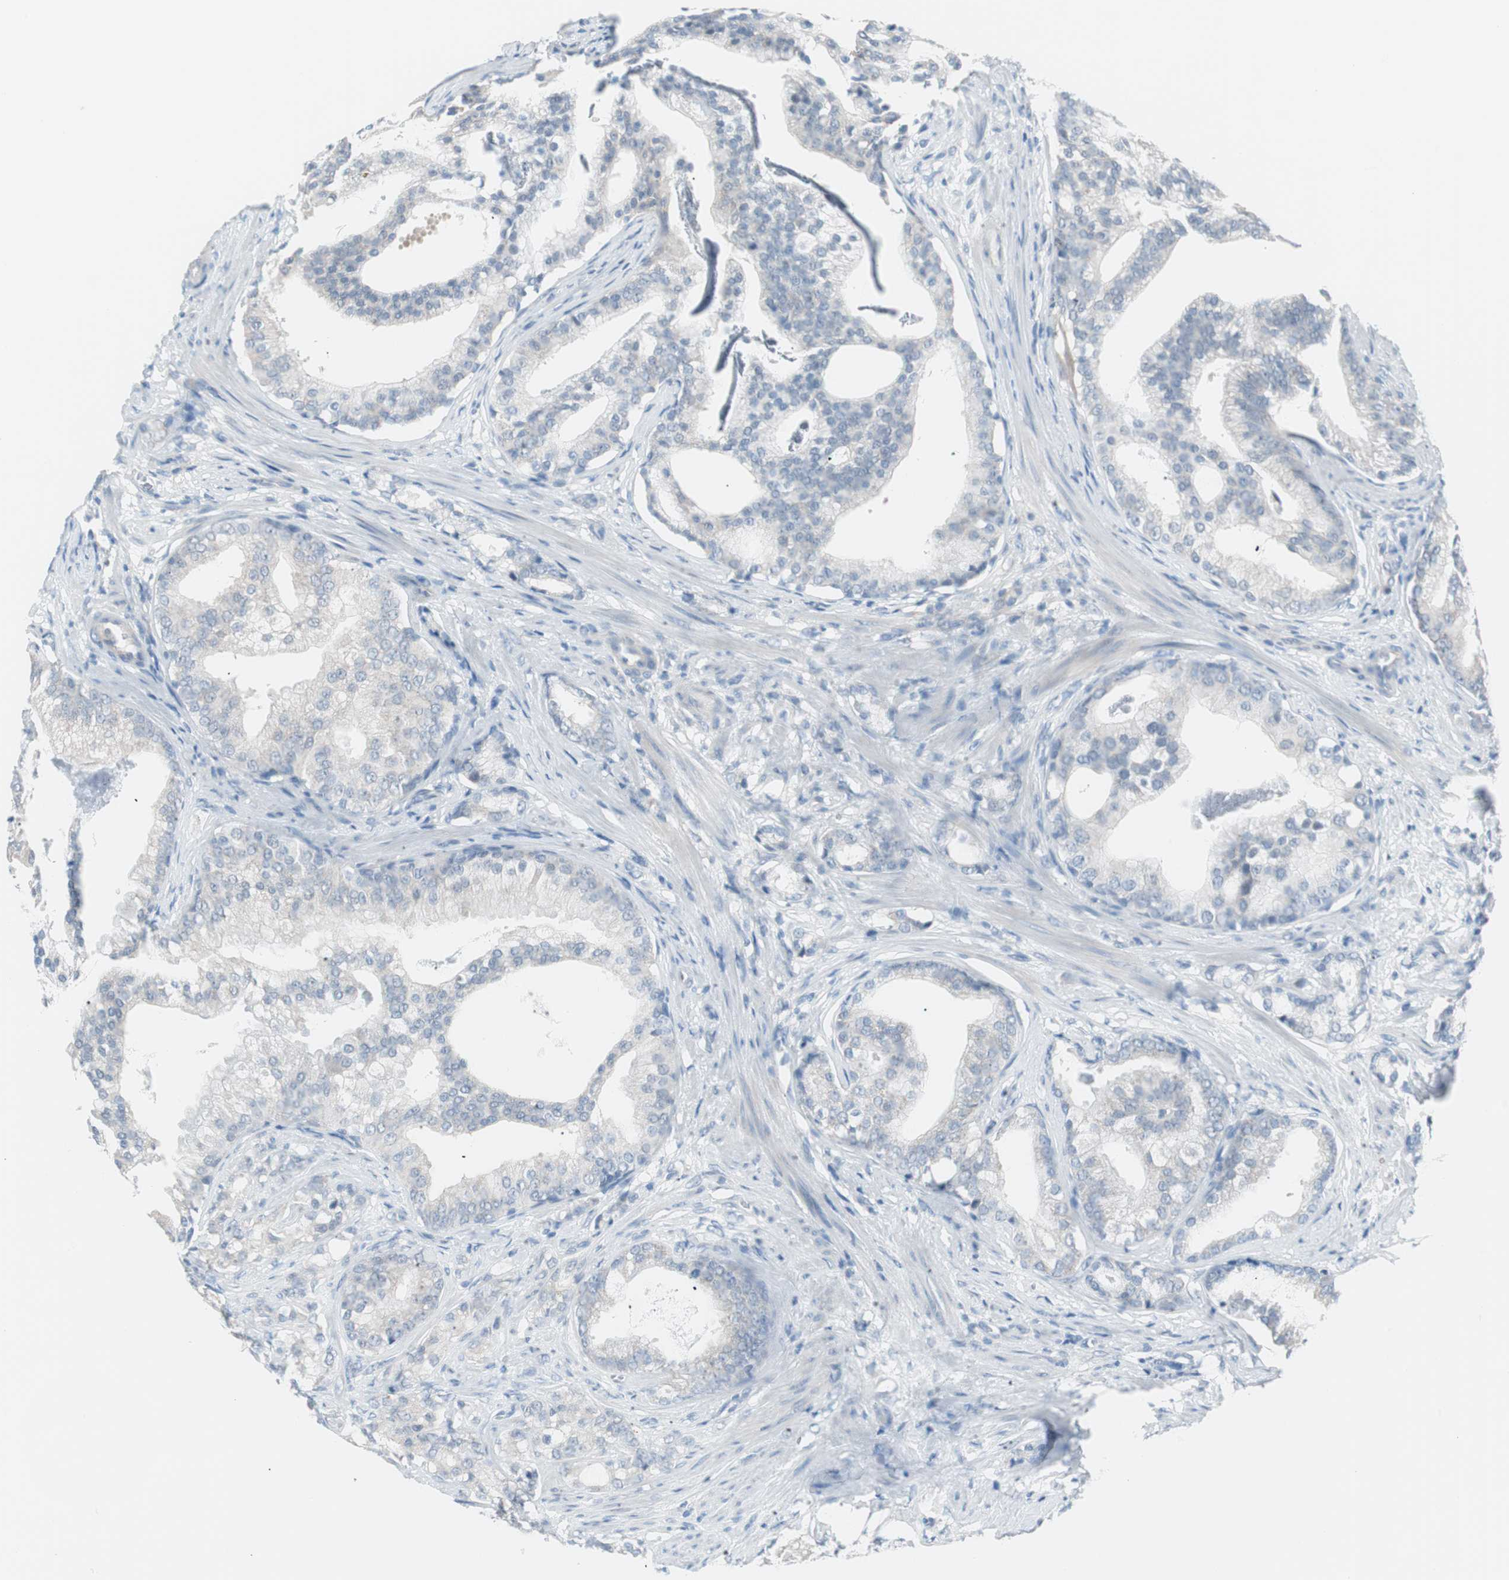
{"staining": {"intensity": "negative", "quantity": "none", "location": "none"}, "tissue": "prostate cancer", "cell_type": "Tumor cells", "image_type": "cancer", "snomed": [{"axis": "morphology", "description": "Adenocarcinoma, Low grade"}, {"axis": "topography", "description": "Prostate"}], "caption": "Protein analysis of prostate cancer reveals no significant positivity in tumor cells.", "gene": "VIL1", "patient": {"sex": "male", "age": 58}}